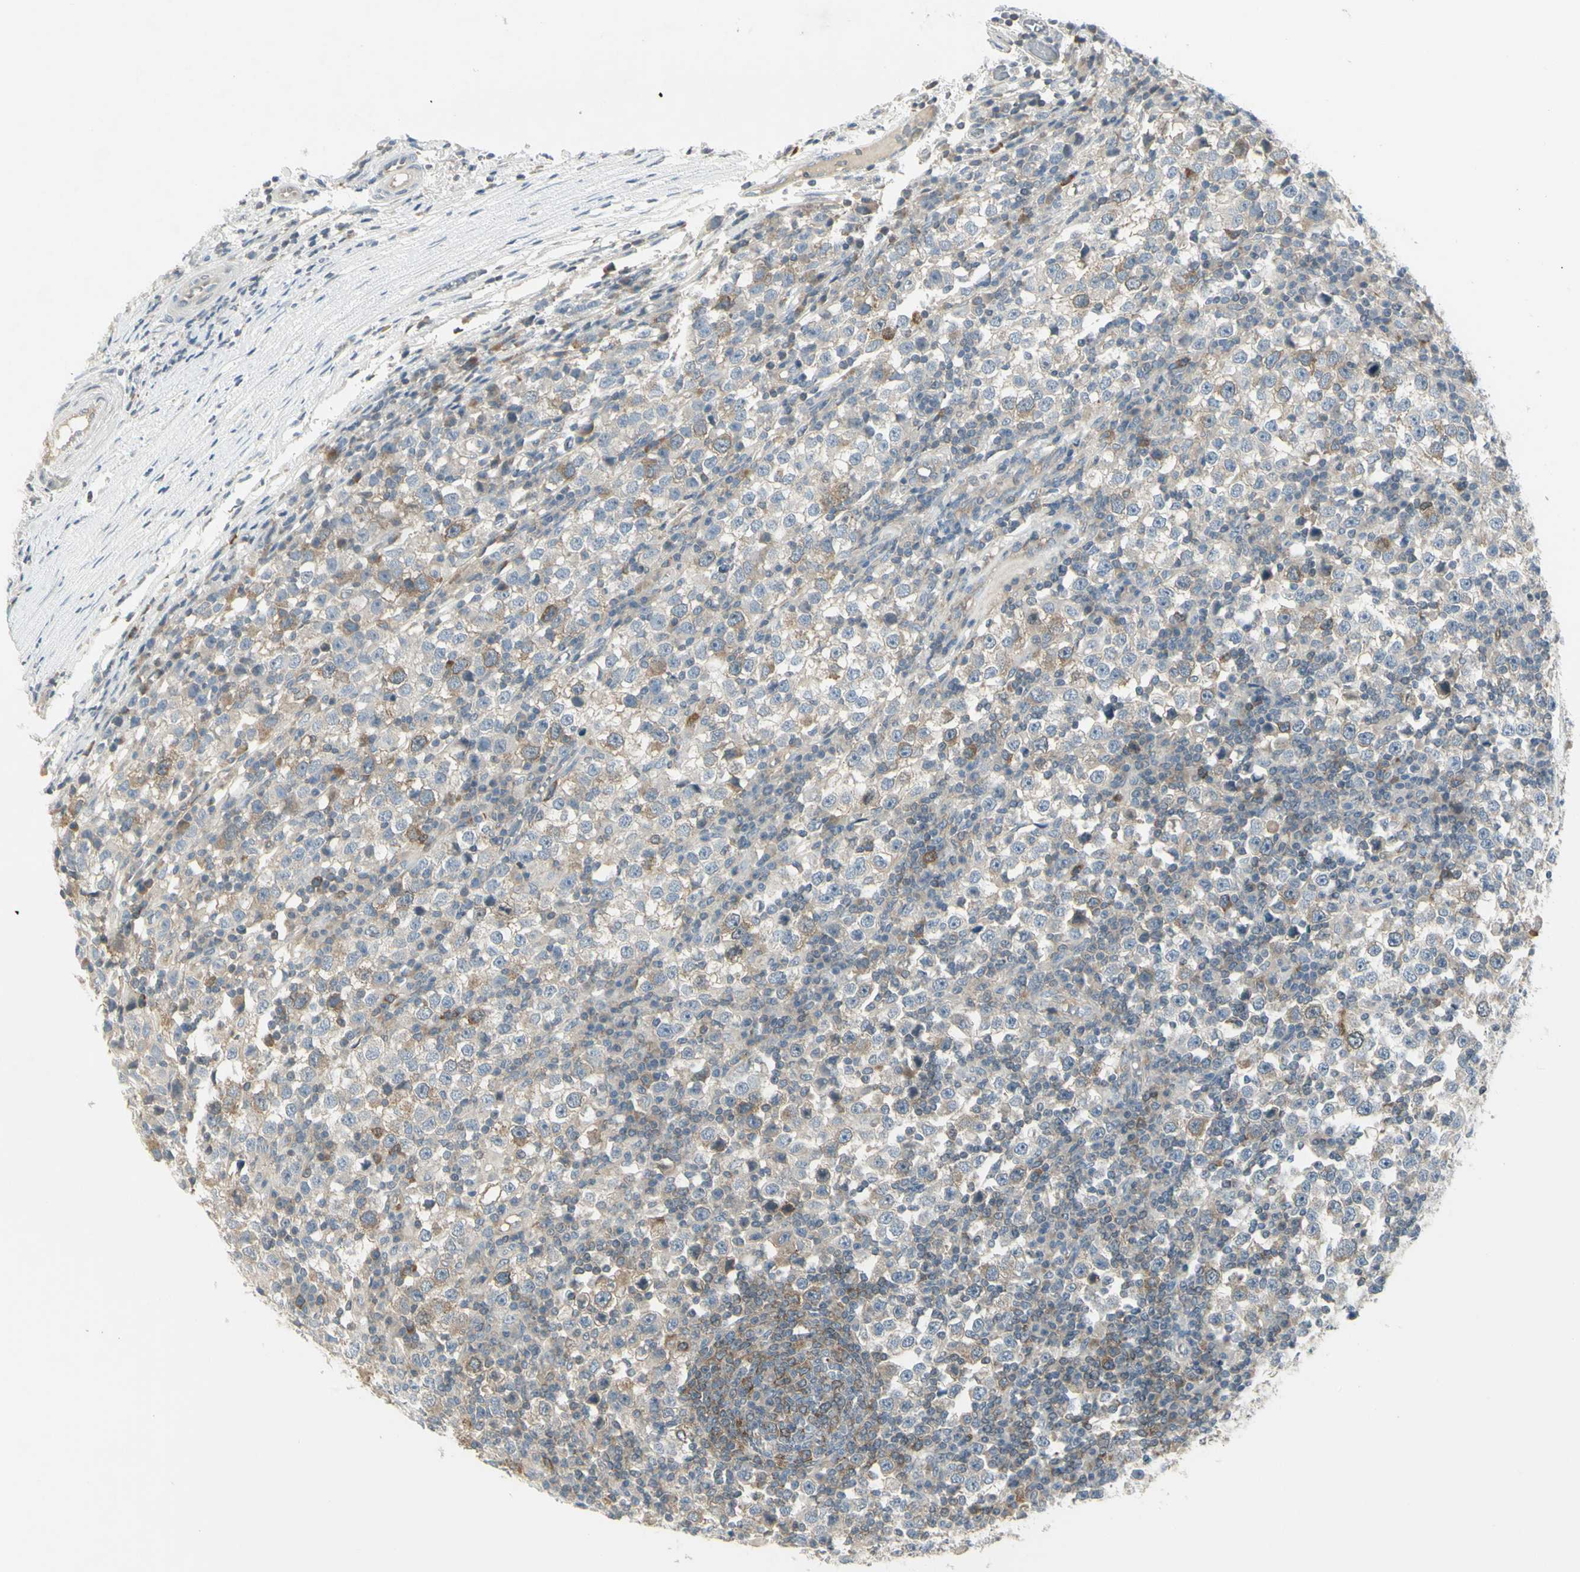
{"staining": {"intensity": "moderate", "quantity": "<25%", "location": "cytoplasmic/membranous"}, "tissue": "testis cancer", "cell_type": "Tumor cells", "image_type": "cancer", "snomed": [{"axis": "morphology", "description": "Seminoma, NOS"}, {"axis": "topography", "description": "Testis"}], "caption": "Immunohistochemistry (IHC) staining of seminoma (testis), which demonstrates low levels of moderate cytoplasmic/membranous staining in approximately <25% of tumor cells indicating moderate cytoplasmic/membranous protein positivity. The staining was performed using DAB (3,3'-diaminobenzidine) (brown) for protein detection and nuclei were counterstained in hematoxylin (blue).", "gene": "CCNB2", "patient": {"sex": "male", "age": 65}}